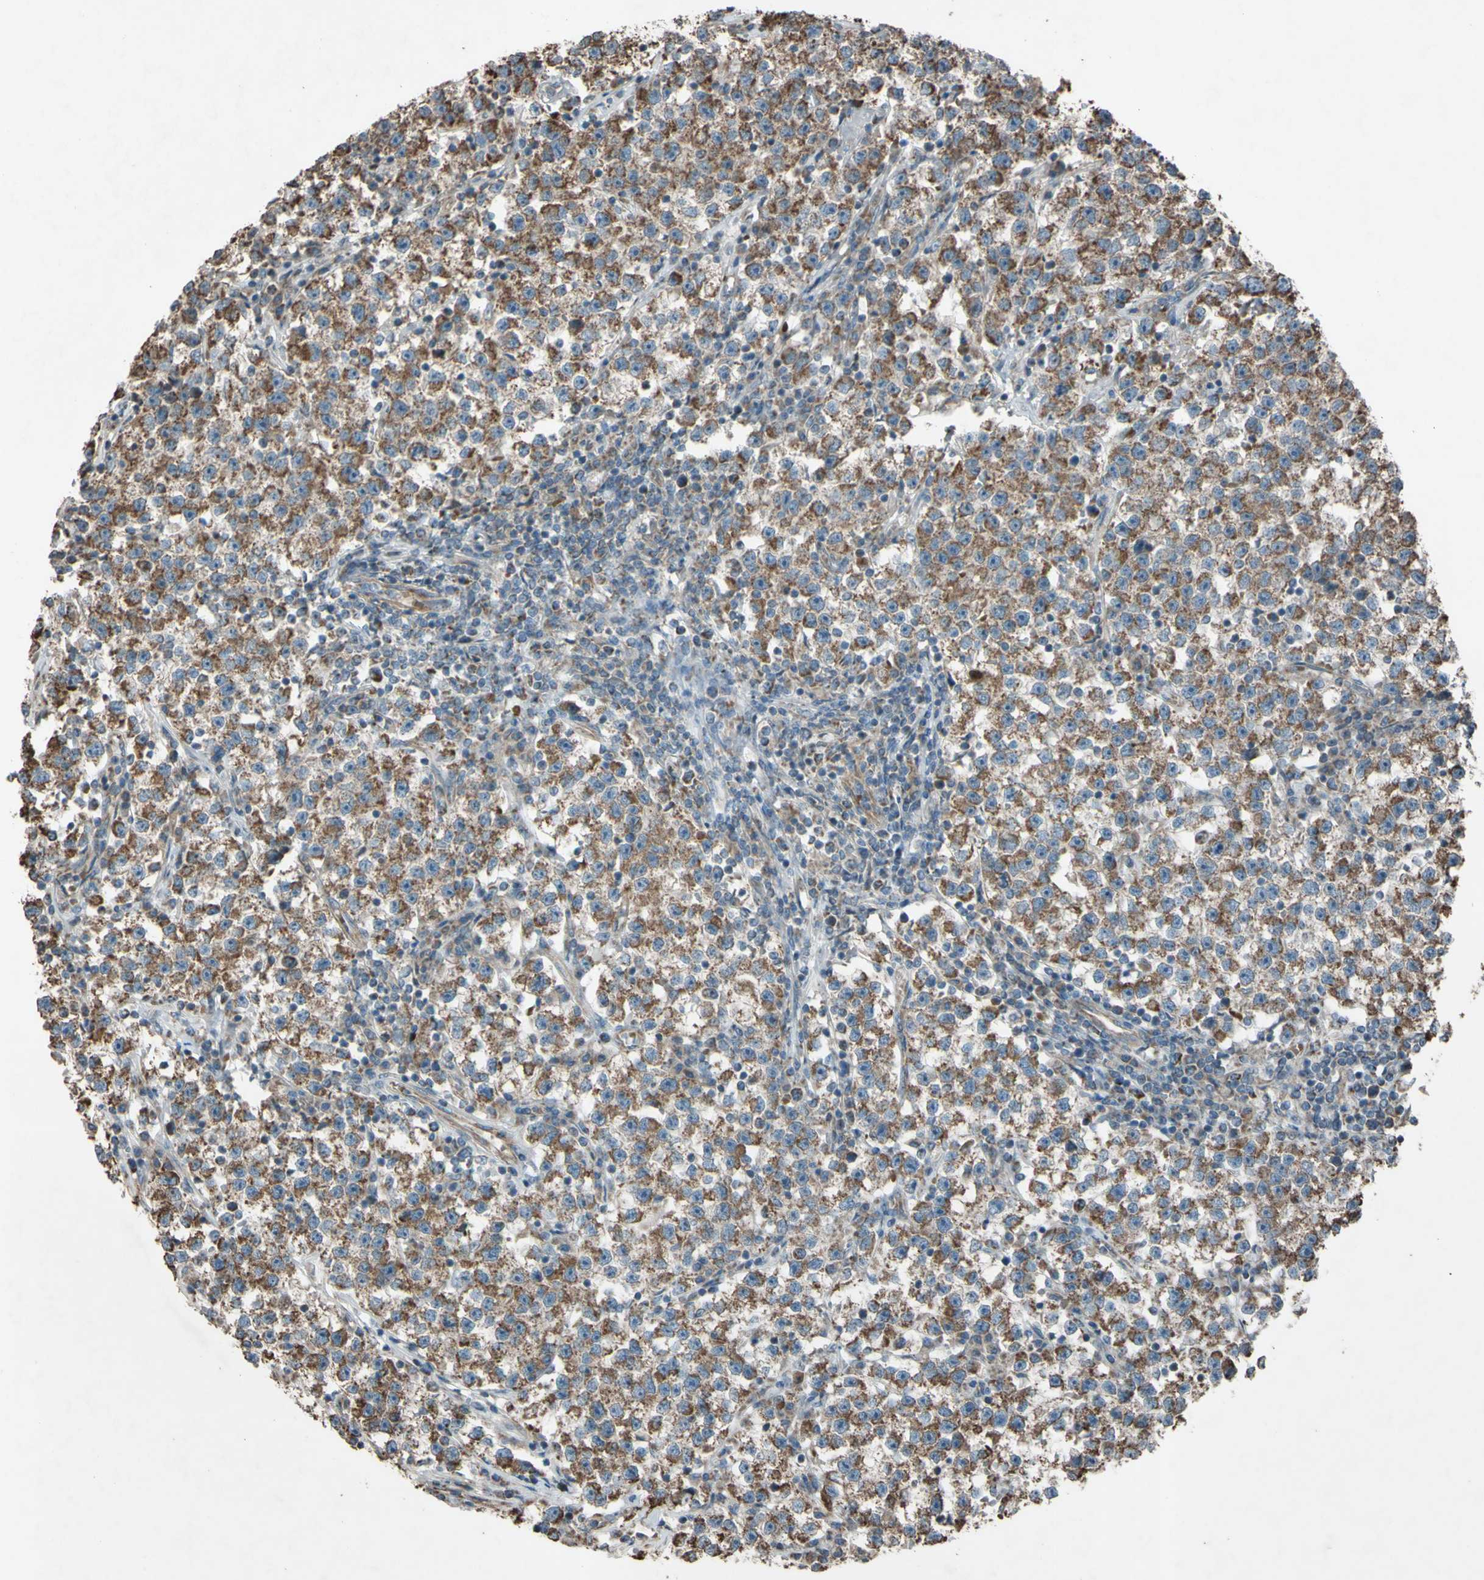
{"staining": {"intensity": "moderate", "quantity": ">75%", "location": "cytoplasmic/membranous"}, "tissue": "testis cancer", "cell_type": "Tumor cells", "image_type": "cancer", "snomed": [{"axis": "morphology", "description": "Seminoma, NOS"}, {"axis": "topography", "description": "Testis"}], "caption": "There is medium levels of moderate cytoplasmic/membranous expression in tumor cells of testis seminoma, as demonstrated by immunohistochemical staining (brown color).", "gene": "ACOT8", "patient": {"sex": "male", "age": 22}}